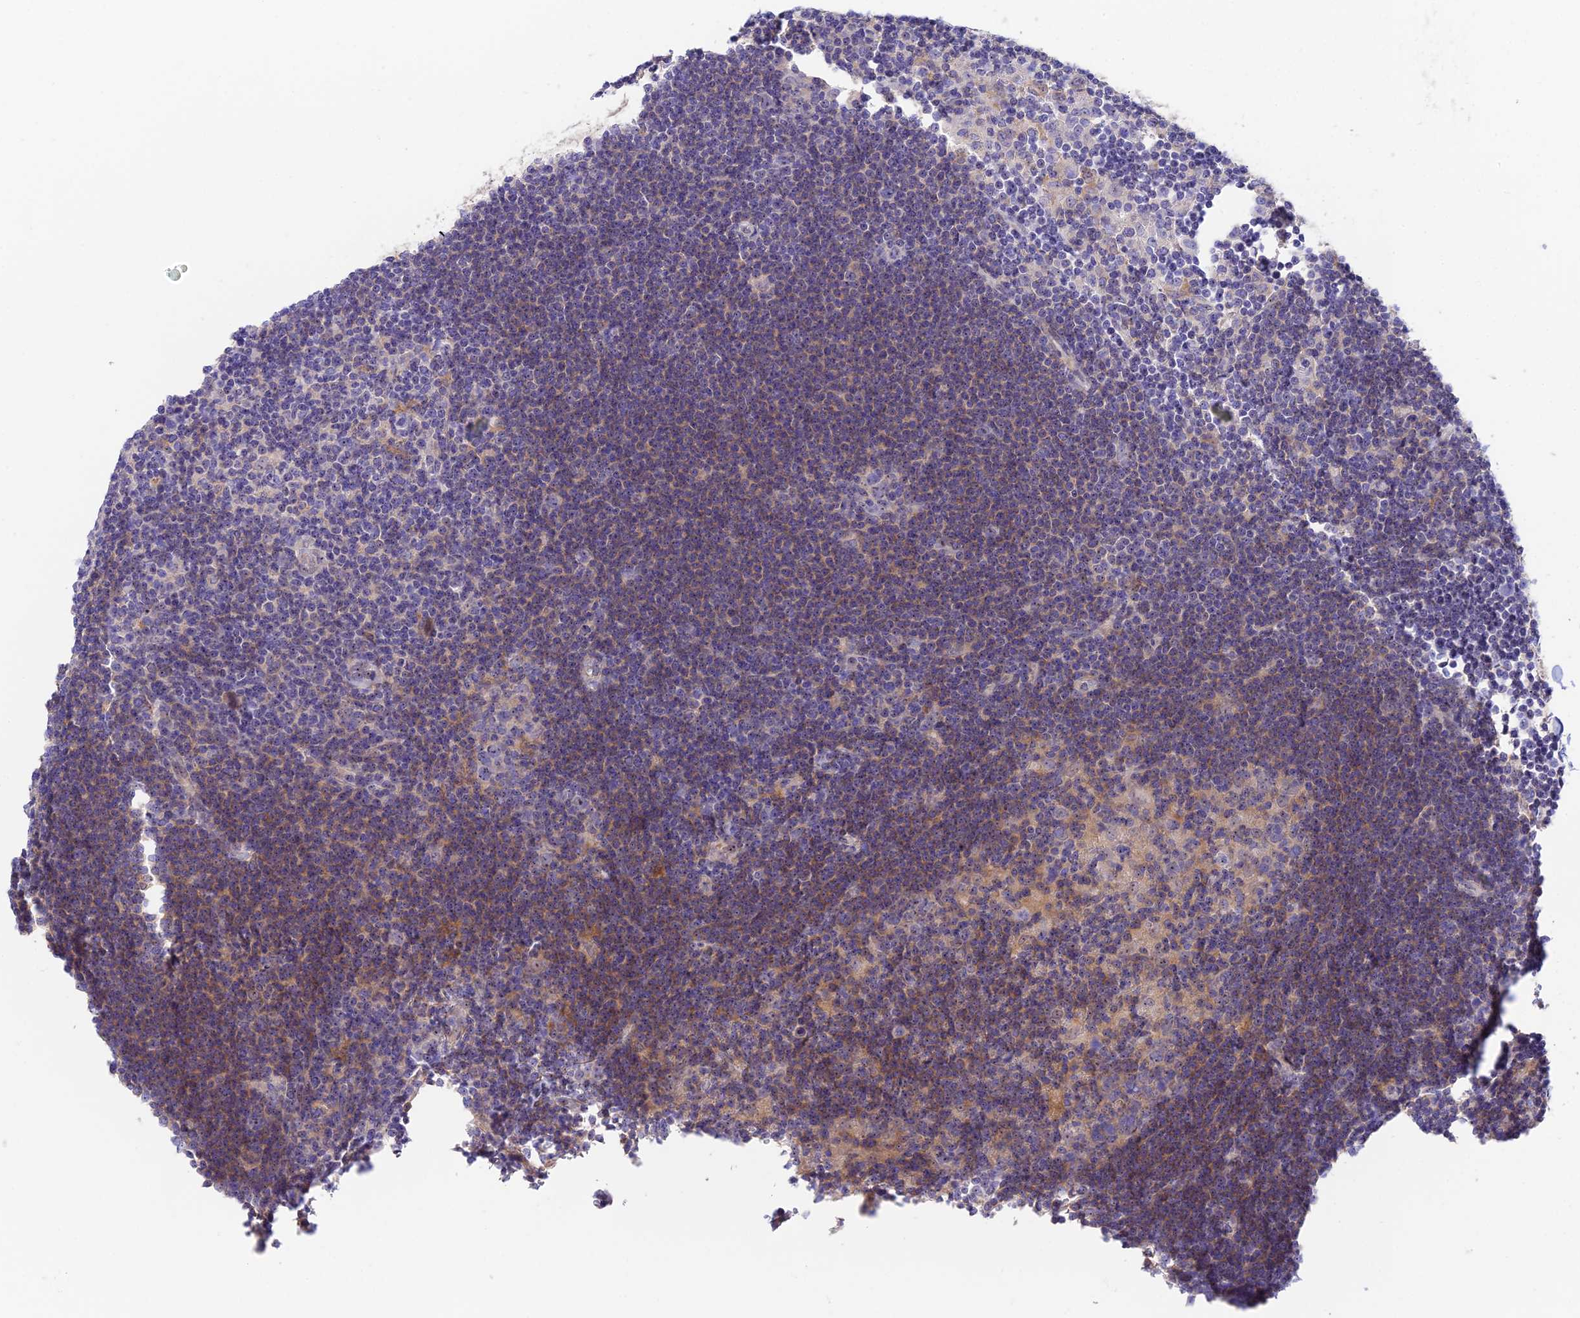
{"staining": {"intensity": "negative", "quantity": "none", "location": "none"}, "tissue": "lymphoma", "cell_type": "Tumor cells", "image_type": "cancer", "snomed": [{"axis": "morphology", "description": "Hodgkin's disease, NOS"}, {"axis": "topography", "description": "Lymph node"}], "caption": "Tumor cells are negative for protein expression in human Hodgkin's disease. Brightfield microscopy of immunohistochemistry stained with DAB (brown) and hematoxylin (blue), captured at high magnification.", "gene": "DUSP29", "patient": {"sex": "female", "age": 57}}